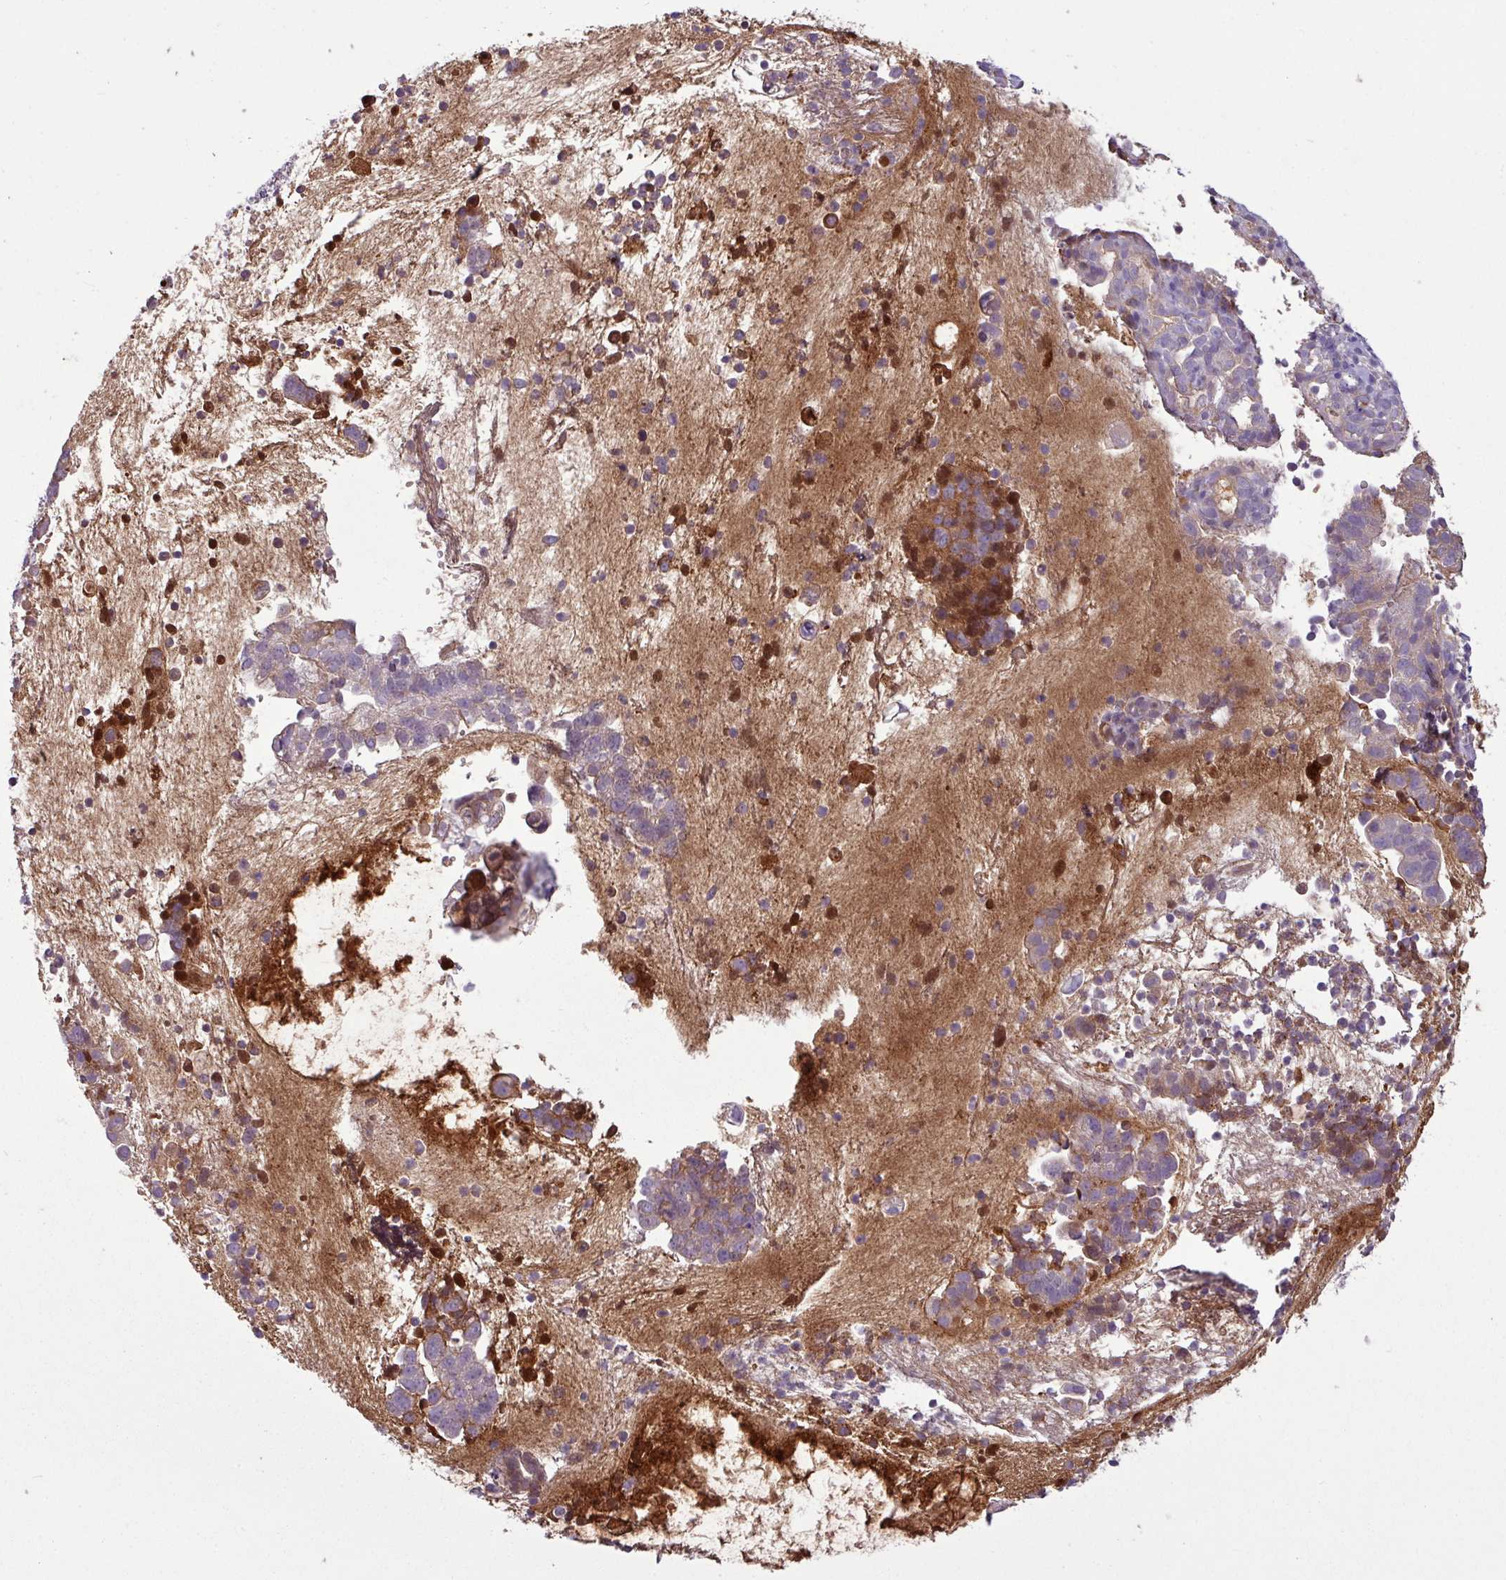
{"staining": {"intensity": "negative", "quantity": "none", "location": "none"}, "tissue": "endometrial cancer", "cell_type": "Tumor cells", "image_type": "cancer", "snomed": [{"axis": "morphology", "description": "Adenocarcinoma, NOS"}, {"axis": "topography", "description": "Endometrium"}], "caption": "Immunohistochemical staining of human endometrial cancer demonstrates no significant positivity in tumor cells.", "gene": "C4B", "patient": {"sex": "female", "age": 76}}